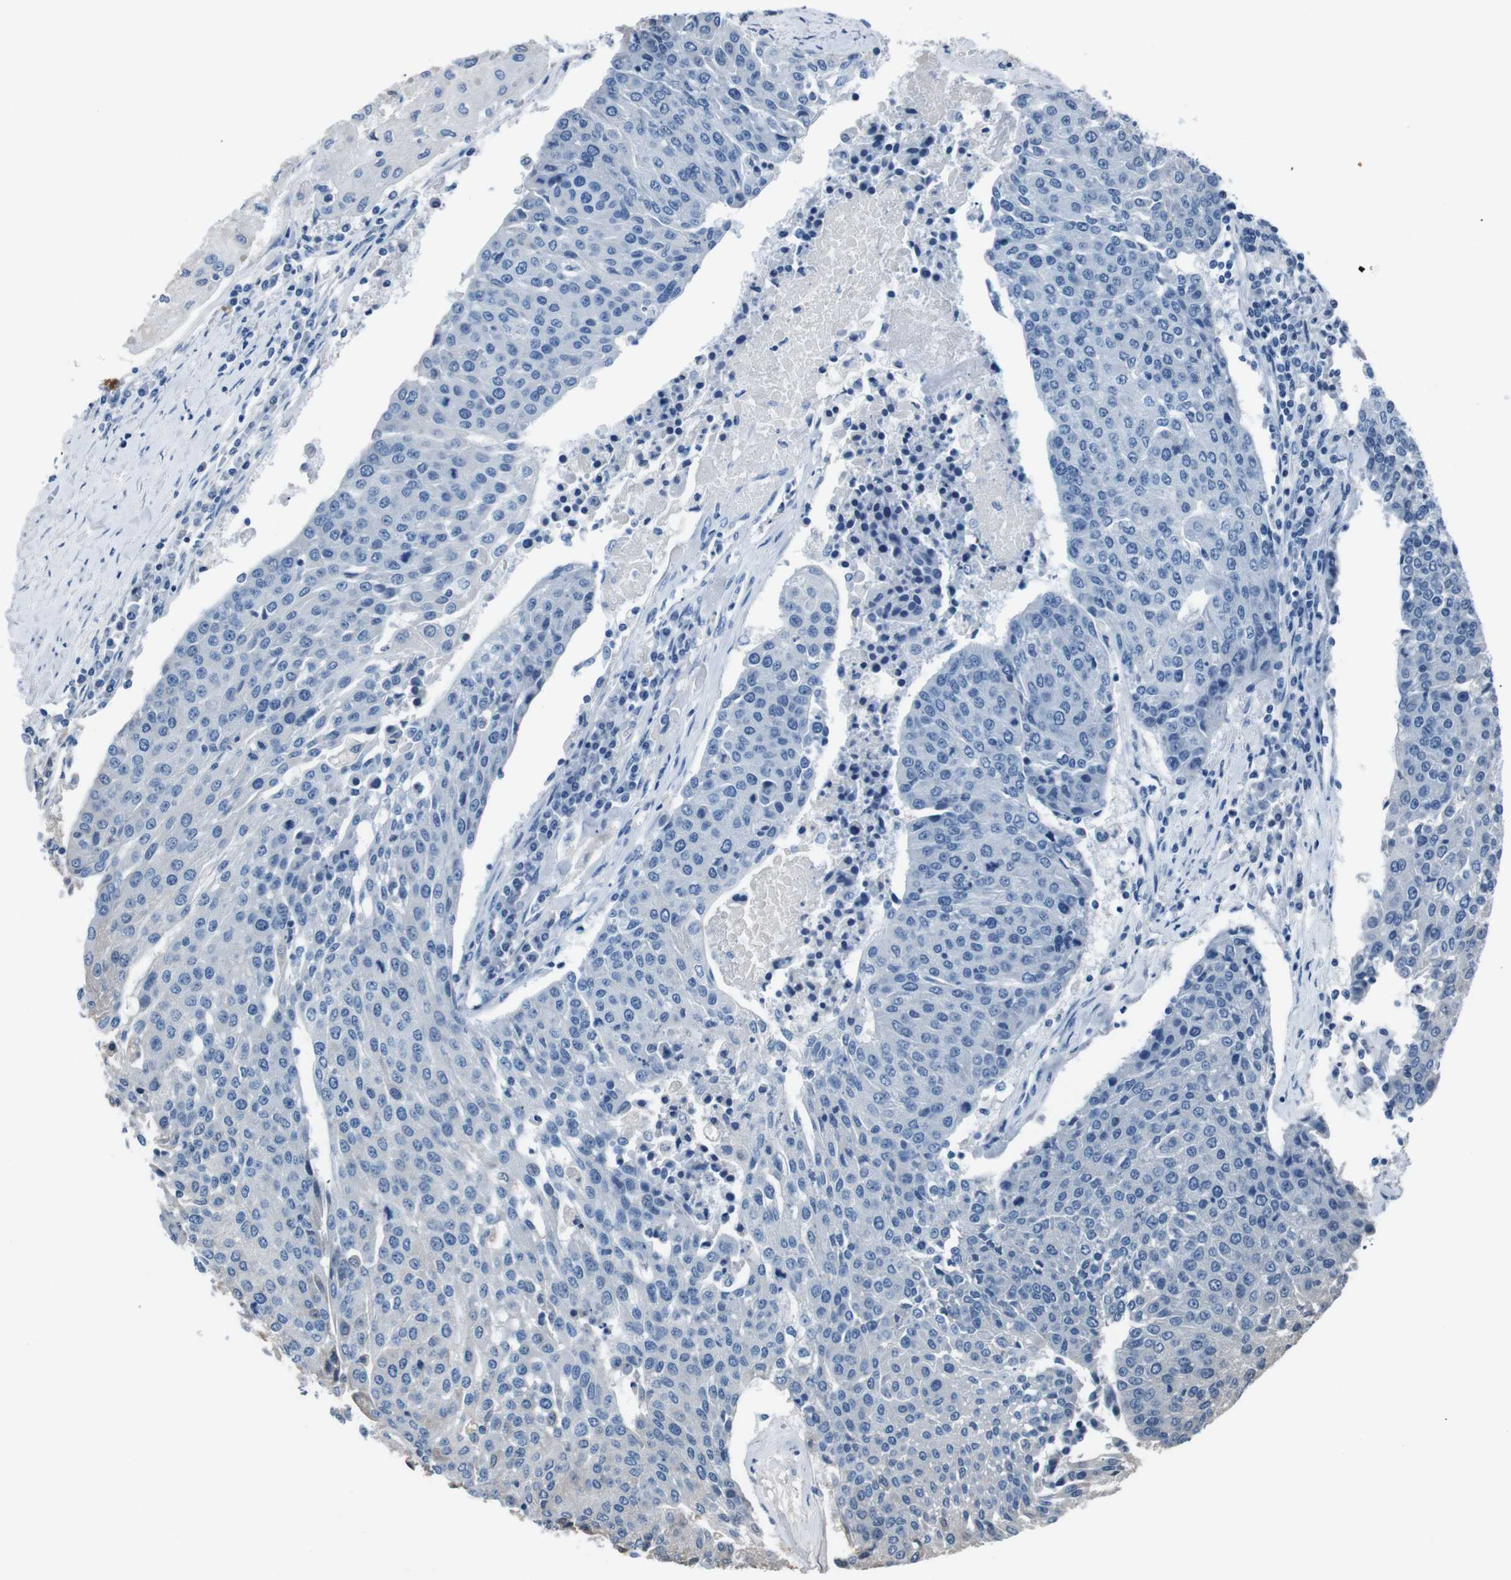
{"staining": {"intensity": "negative", "quantity": "none", "location": "none"}, "tissue": "urothelial cancer", "cell_type": "Tumor cells", "image_type": "cancer", "snomed": [{"axis": "morphology", "description": "Urothelial carcinoma, High grade"}, {"axis": "topography", "description": "Urinary bladder"}], "caption": "Immunohistochemistry of urothelial cancer exhibits no staining in tumor cells.", "gene": "LEP", "patient": {"sex": "female", "age": 85}}